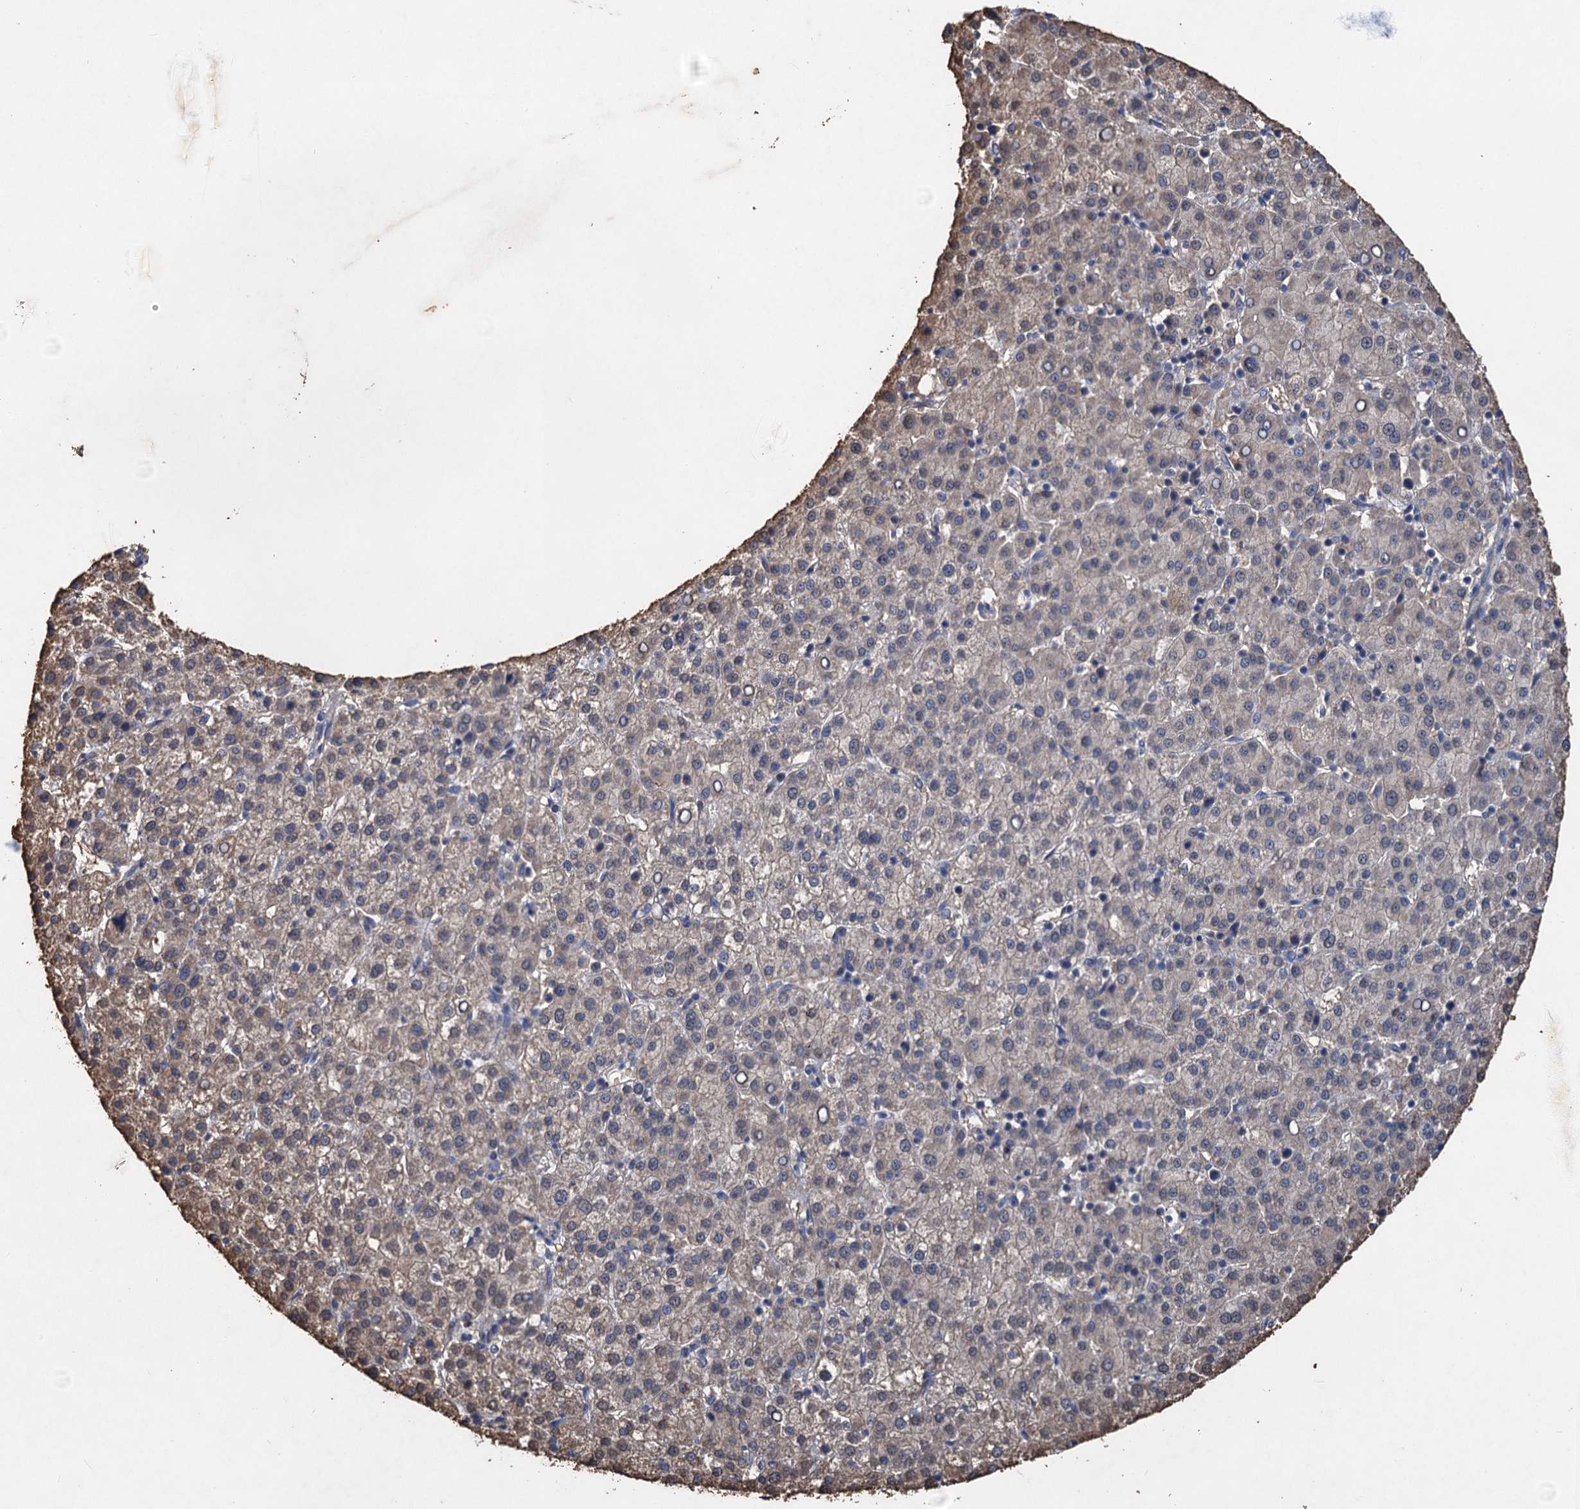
{"staining": {"intensity": "weak", "quantity": "<25%", "location": "cytoplasmic/membranous"}, "tissue": "liver cancer", "cell_type": "Tumor cells", "image_type": "cancer", "snomed": [{"axis": "morphology", "description": "Carcinoma, Hepatocellular, NOS"}, {"axis": "topography", "description": "Liver"}], "caption": "A micrograph of human liver hepatocellular carcinoma is negative for staining in tumor cells. (DAB (3,3'-diaminobenzidine) immunohistochemistry (IHC) with hematoxylin counter stain).", "gene": "SCUBE3", "patient": {"sex": "female", "age": 58}}